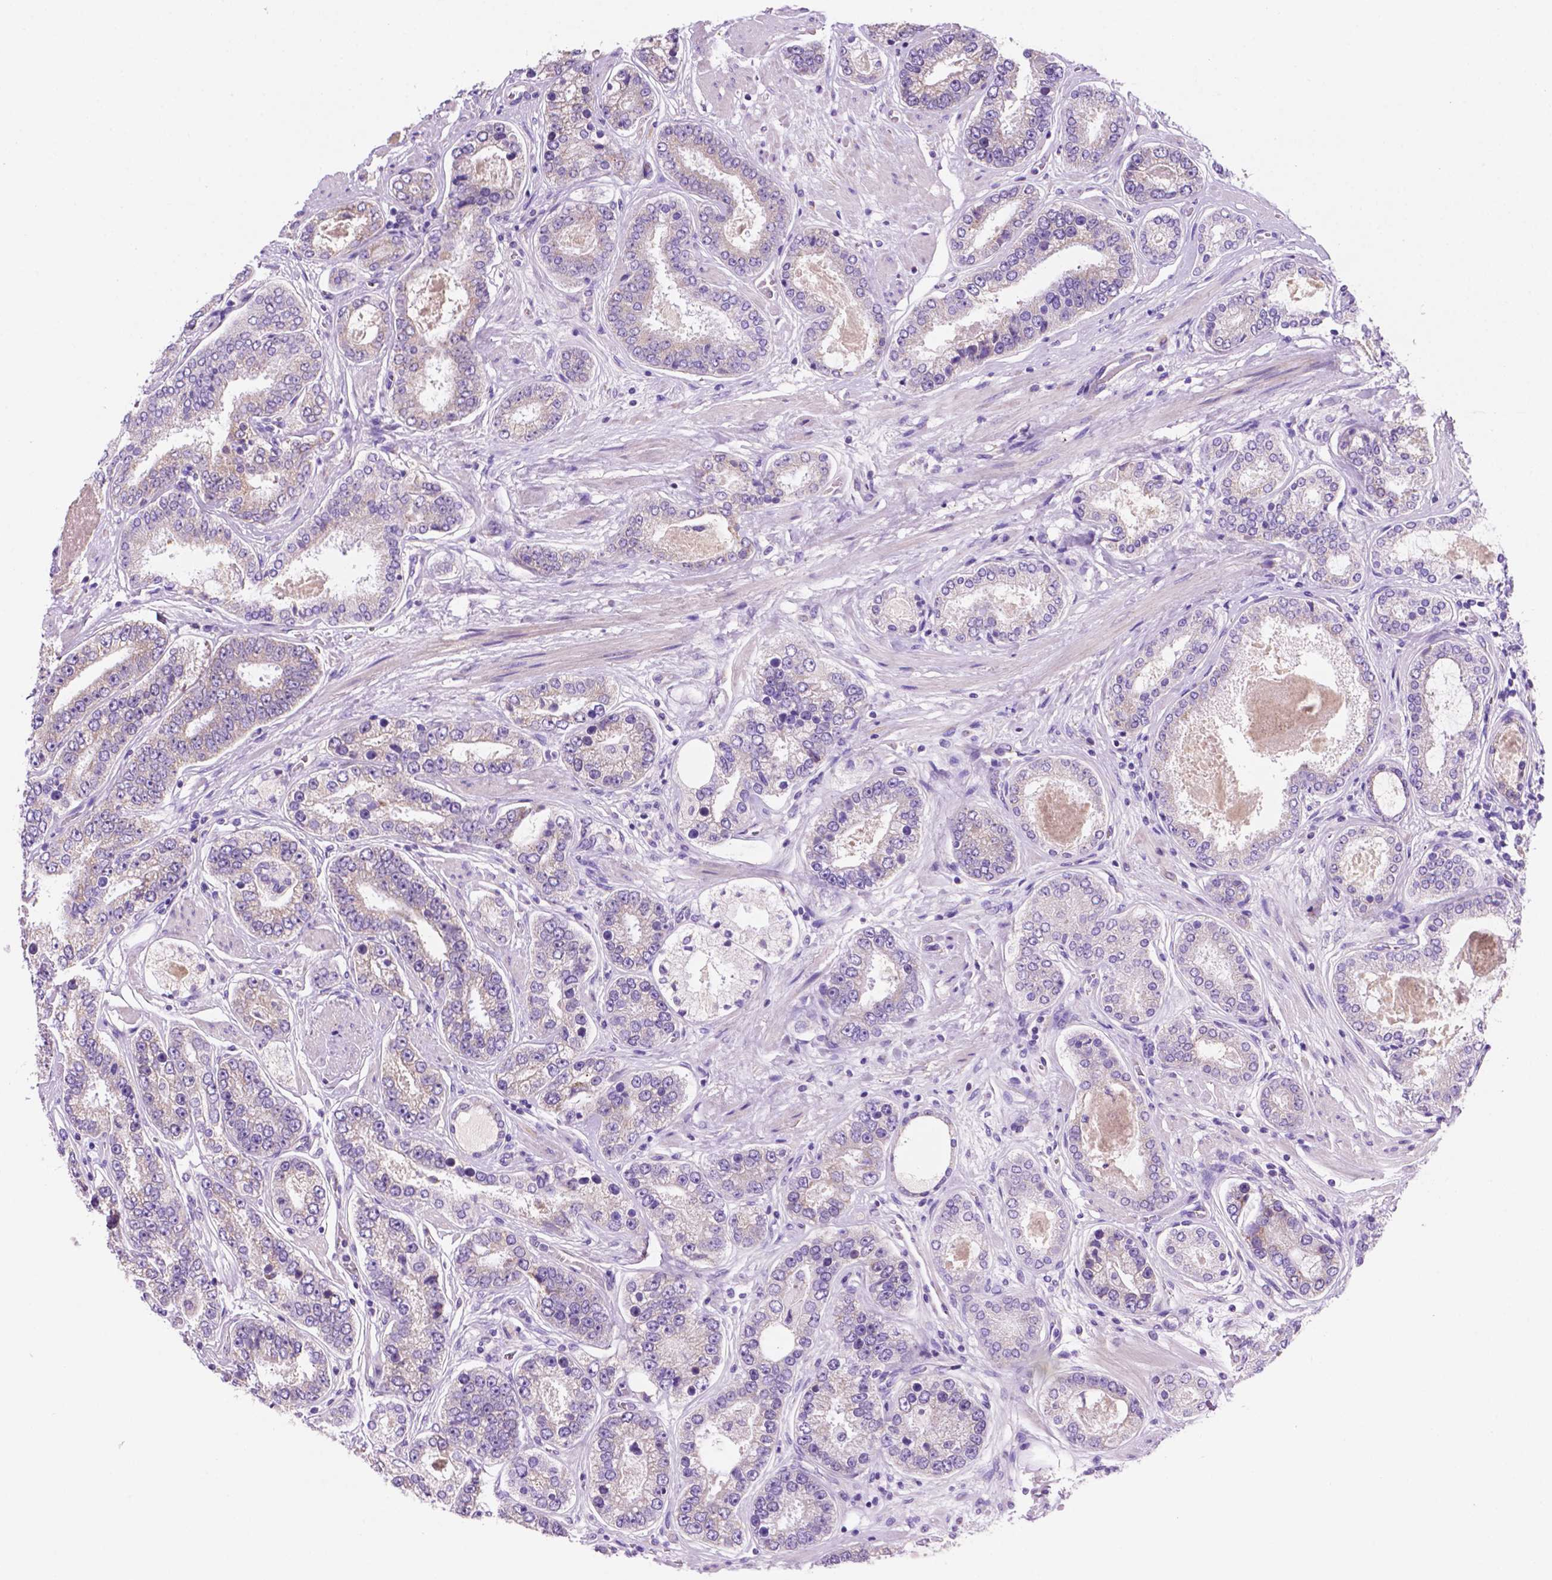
{"staining": {"intensity": "negative", "quantity": "none", "location": "none"}, "tissue": "prostate cancer", "cell_type": "Tumor cells", "image_type": "cancer", "snomed": [{"axis": "morphology", "description": "Adenocarcinoma, High grade"}, {"axis": "topography", "description": "Prostate"}], "caption": "Photomicrograph shows no protein expression in tumor cells of high-grade adenocarcinoma (prostate) tissue.", "gene": "CEACAM7", "patient": {"sex": "male", "age": 63}}